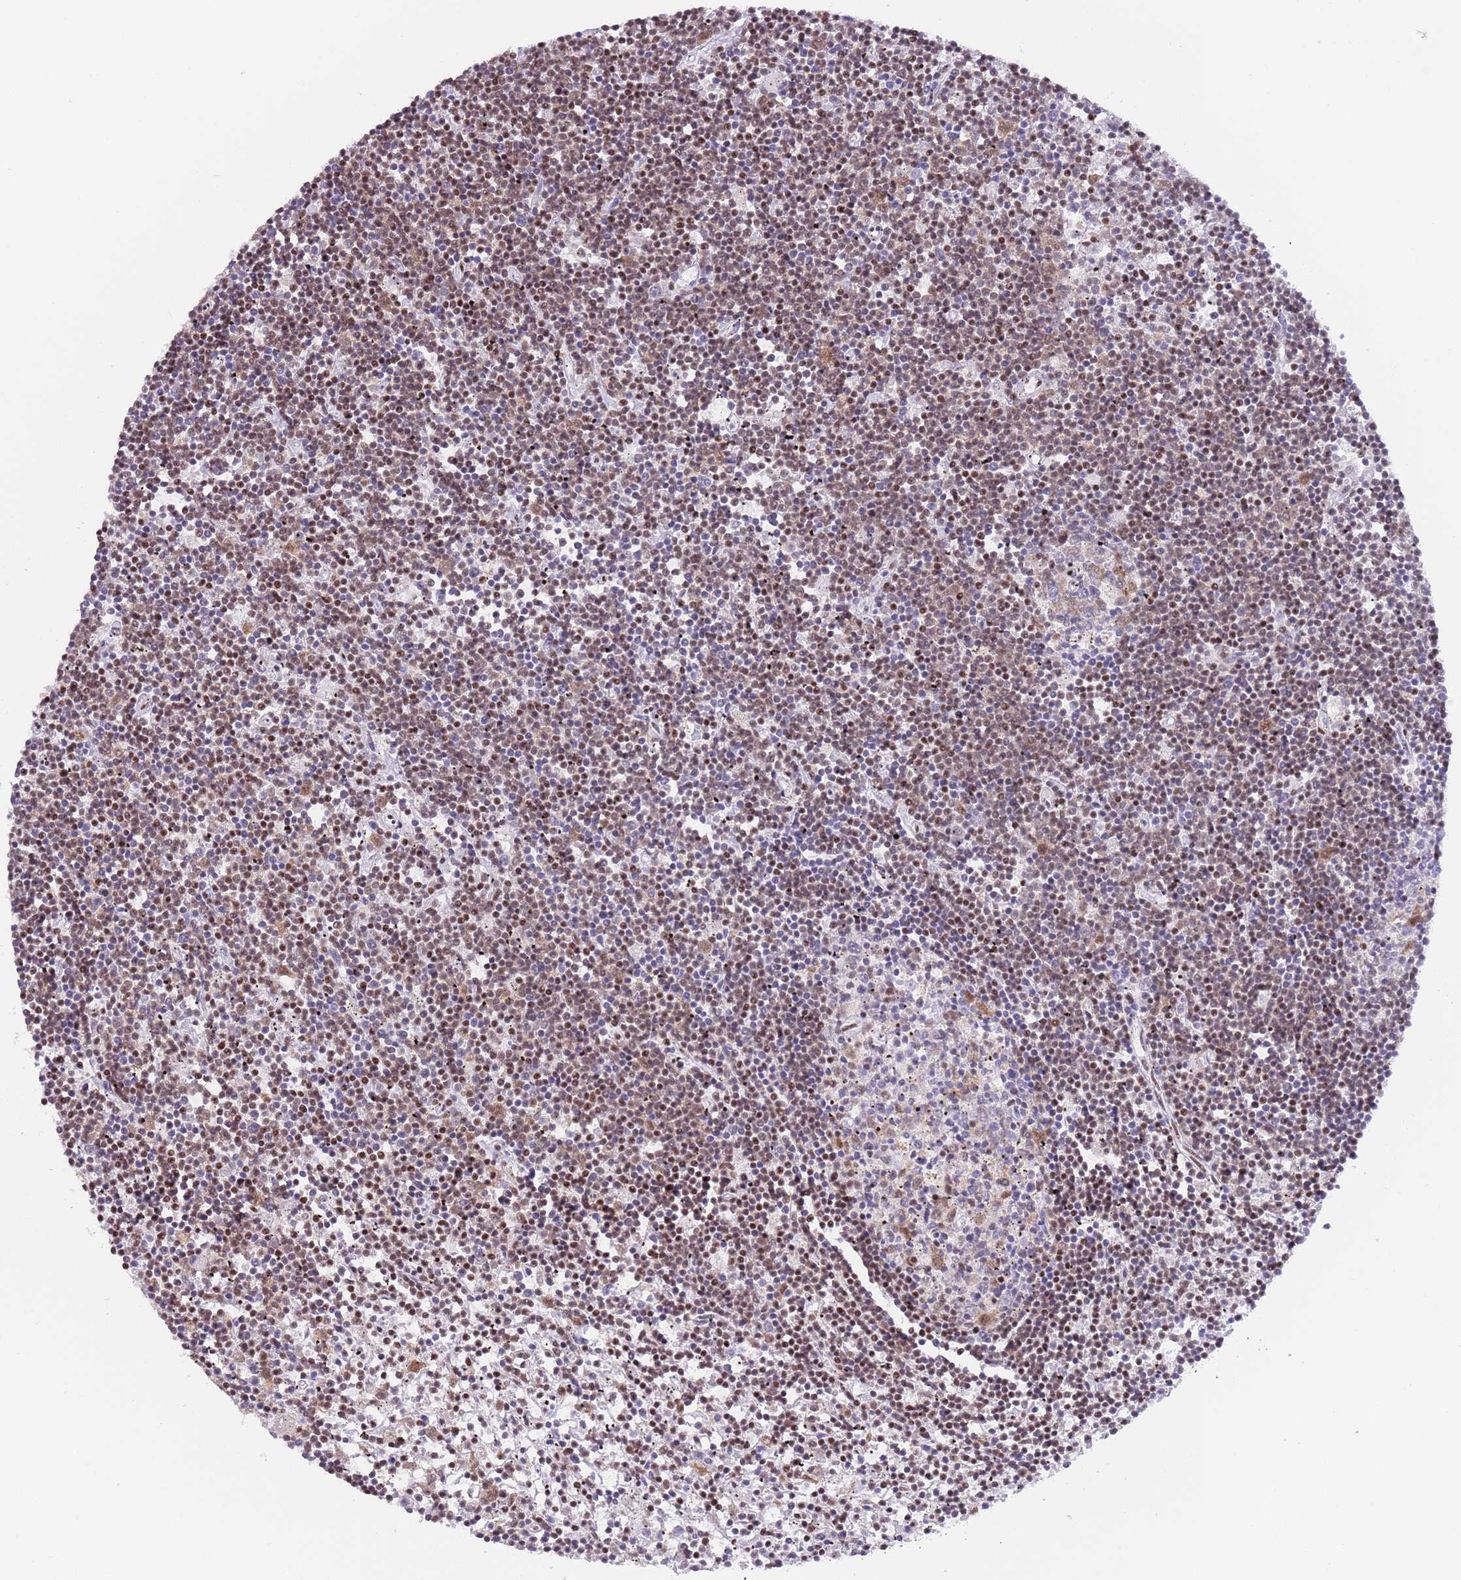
{"staining": {"intensity": "moderate", "quantity": ">75%", "location": "nuclear"}, "tissue": "lymphoma", "cell_type": "Tumor cells", "image_type": "cancer", "snomed": [{"axis": "morphology", "description": "Malignant lymphoma, non-Hodgkin's type, Low grade"}, {"axis": "topography", "description": "Spleen"}], "caption": "Brown immunohistochemical staining in human malignant lymphoma, non-Hodgkin's type (low-grade) displays moderate nuclear staining in approximately >75% of tumor cells.", "gene": "SF3A2", "patient": {"sex": "male", "age": 76}}